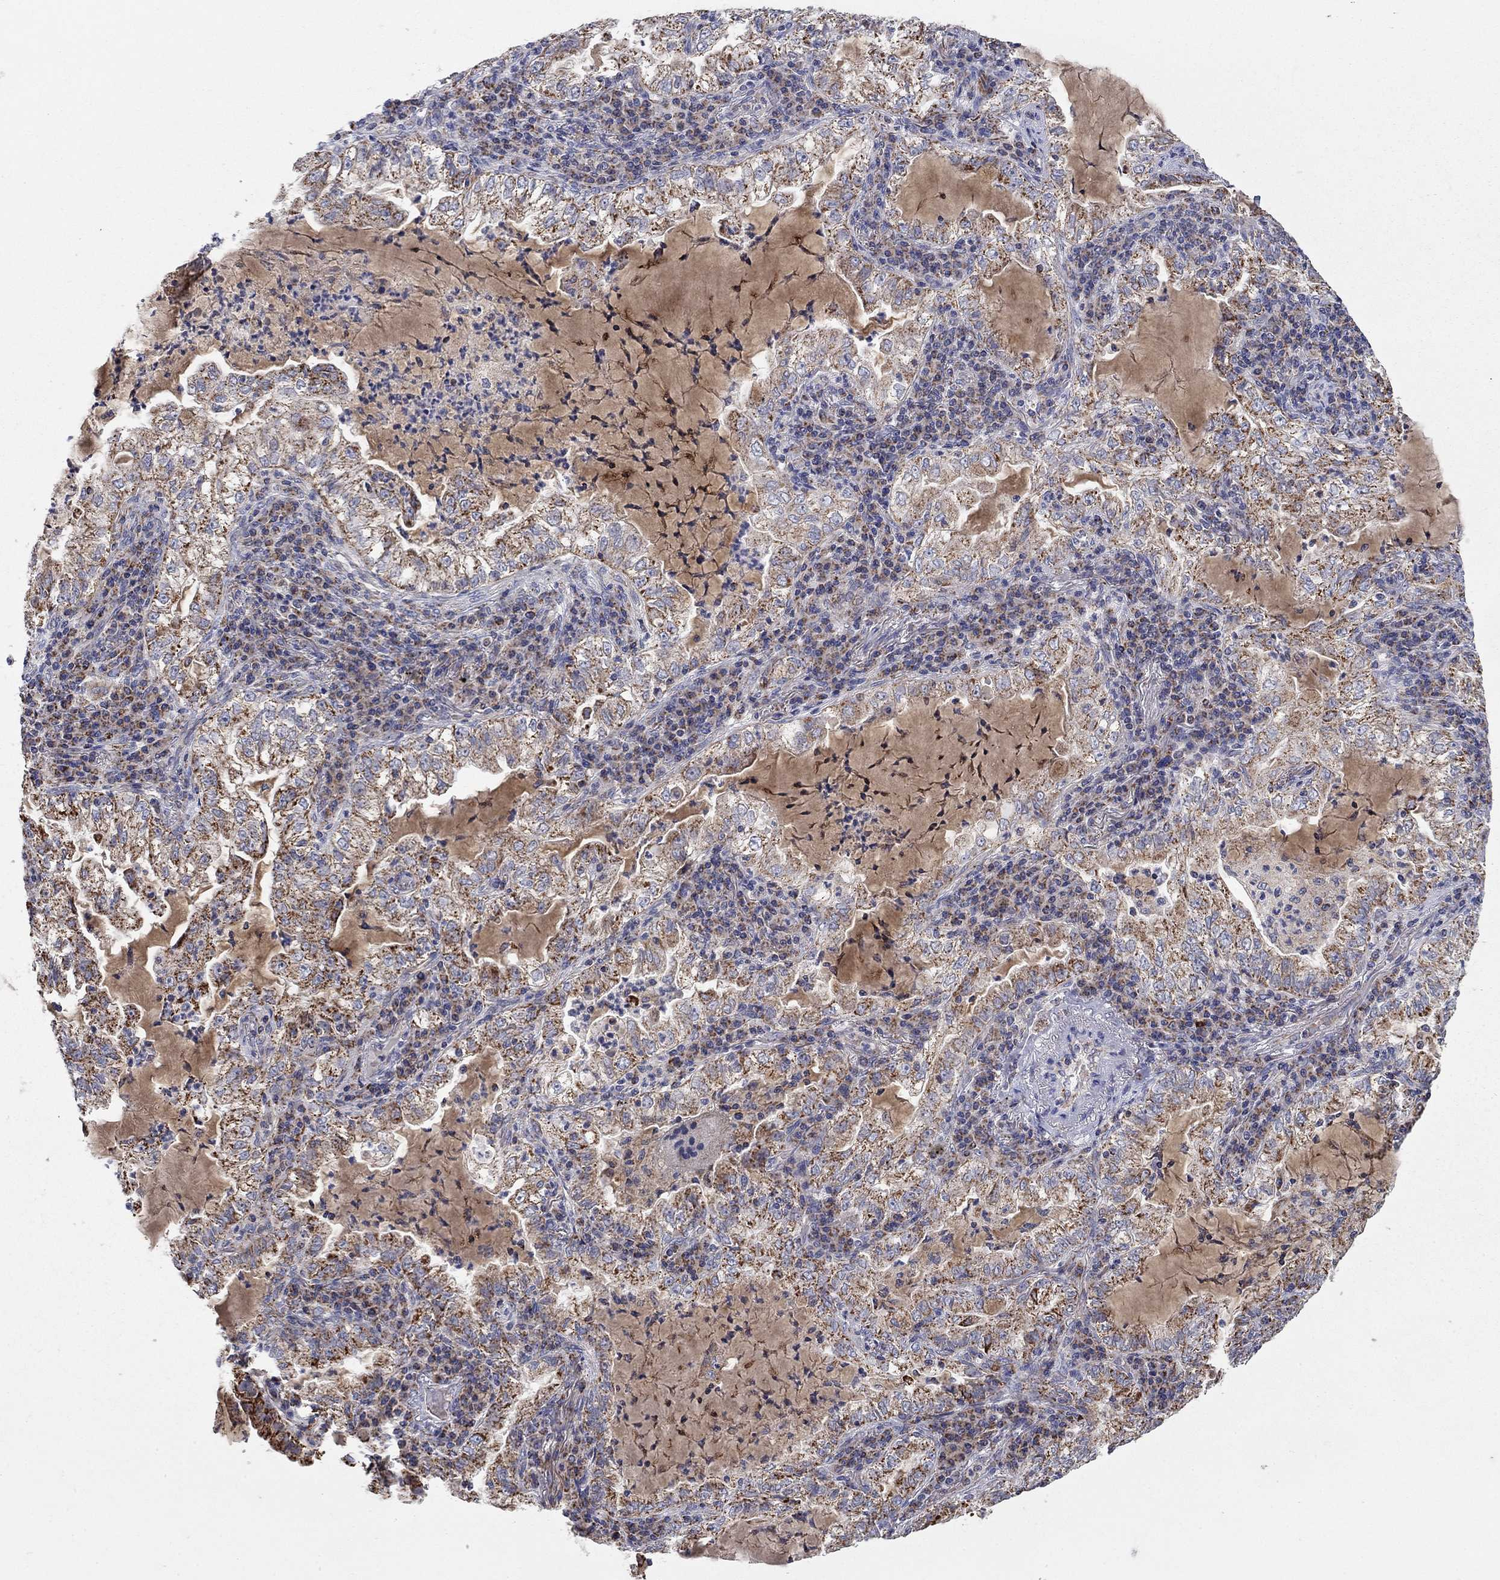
{"staining": {"intensity": "moderate", "quantity": "25%-75%", "location": "cytoplasmic/membranous"}, "tissue": "lung cancer", "cell_type": "Tumor cells", "image_type": "cancer", "snomed": [{"axis": "morphology", "description": "Adenocarcinoma, NOS"}, {"axis": "topography", "description": "Lung"}], "caption": "Lung cancer (adenocarcinoma) was stained to show a protein in brown. There is medium levels of moderate cytoplasmic/membranous staining in about 25%-75% of tumor cells. (brown staining indicates protein expression, while blue staining denotes nuclei).", "gene": "HPS5", "patient": {"sex": "female", "age": 73}}